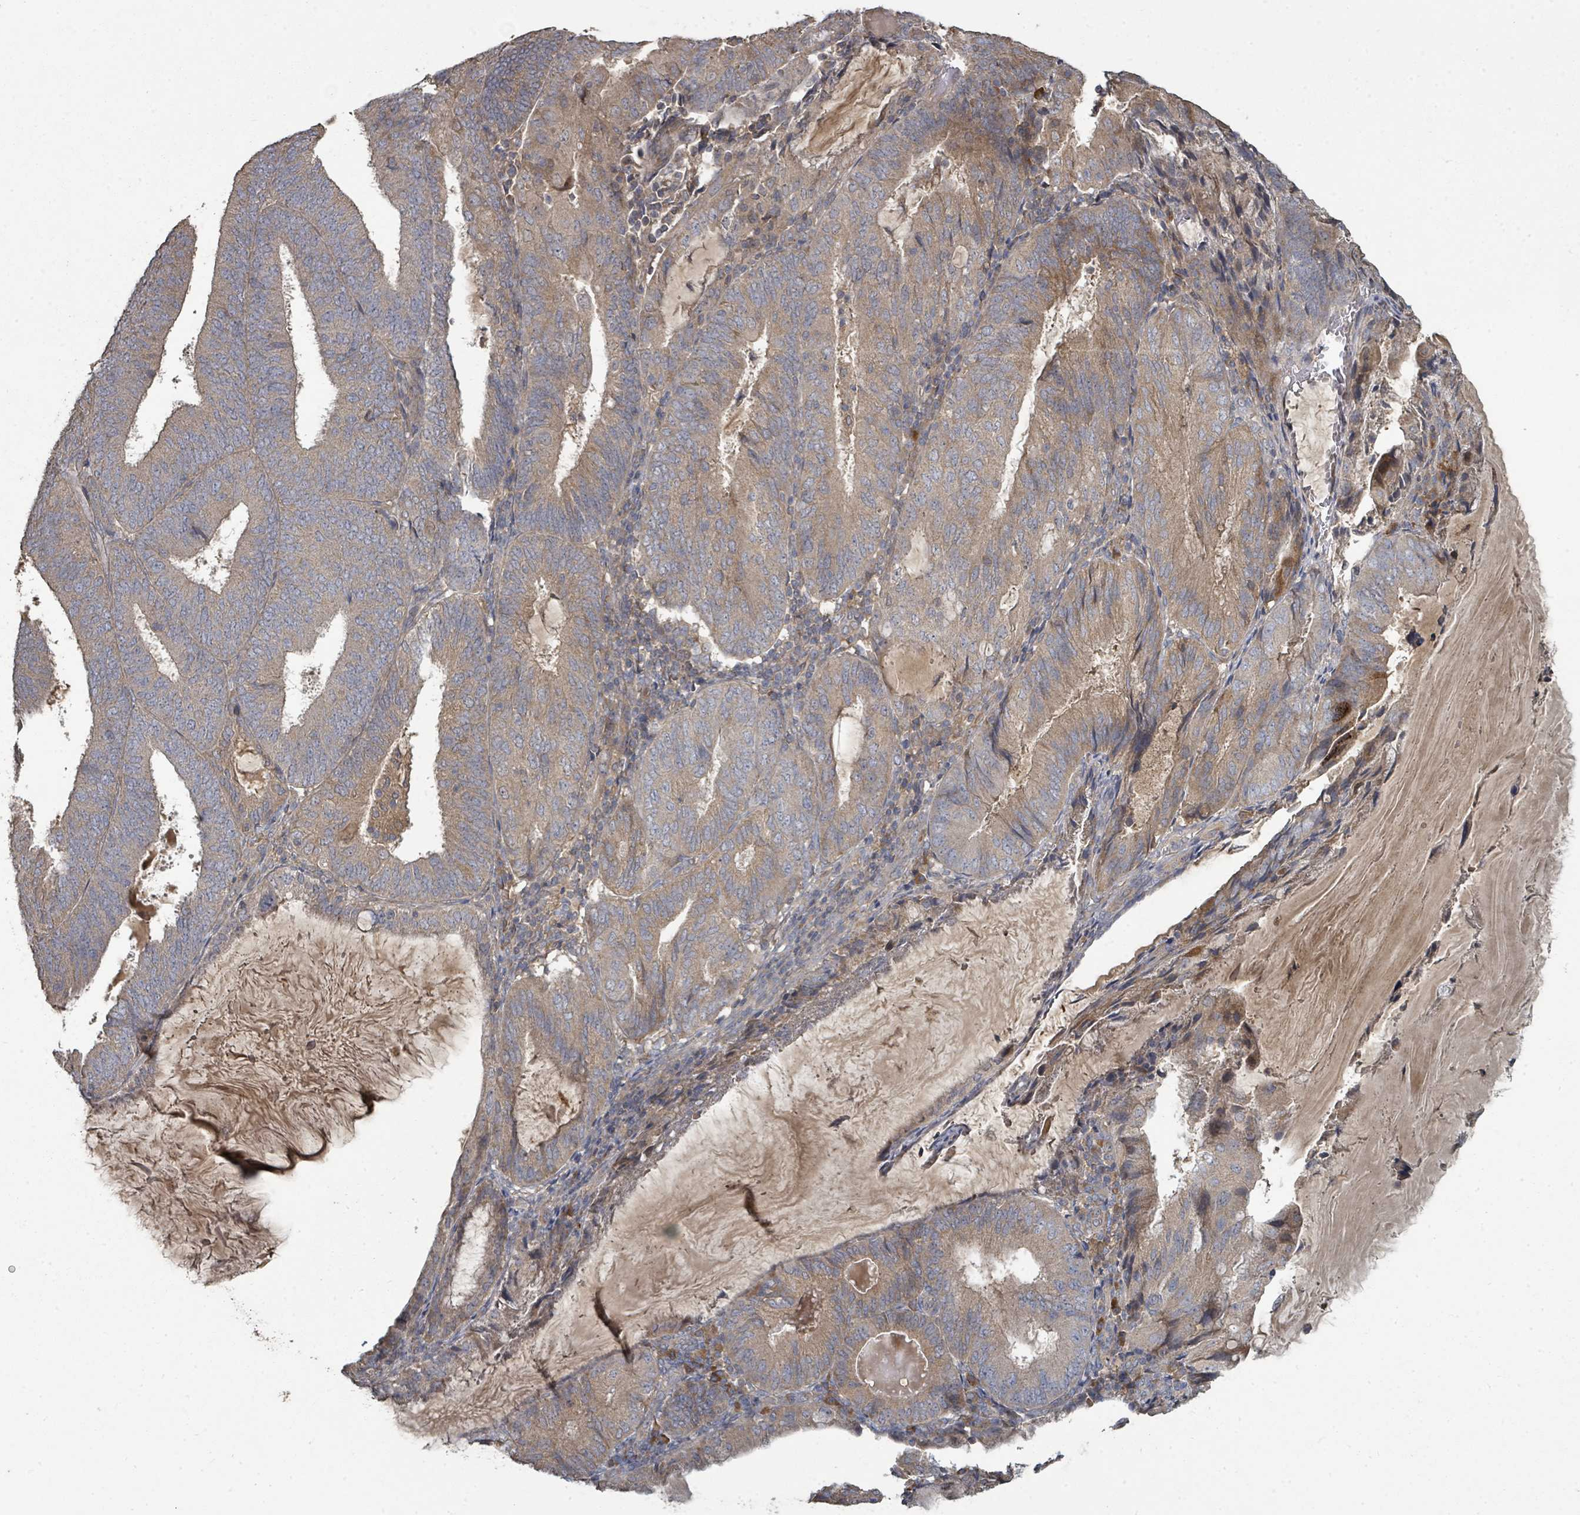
{"staining": {"intensity": "moderate", "quantity": "25%-75%", "location": "cytoplasmic/membranous"}, "tissue": "endometrial cancer", "cell_type": "Tumor cells", "image_type": "cancer", "snomed": [{"axis": "morphology", "description": "Adenocarcinoma, NOS"}, {"axis": "topography", "description": "Endometrium"}], "caption": "This image reveals immunohistochemistry staining of endometrial cancer (adenocarcinoma), with medium moderate cytoplasmic/membranous positivity in about 25%-75% of tumor cells.", "gene": "WDFY1", "patient": {"sex": "female", "age": 81}}